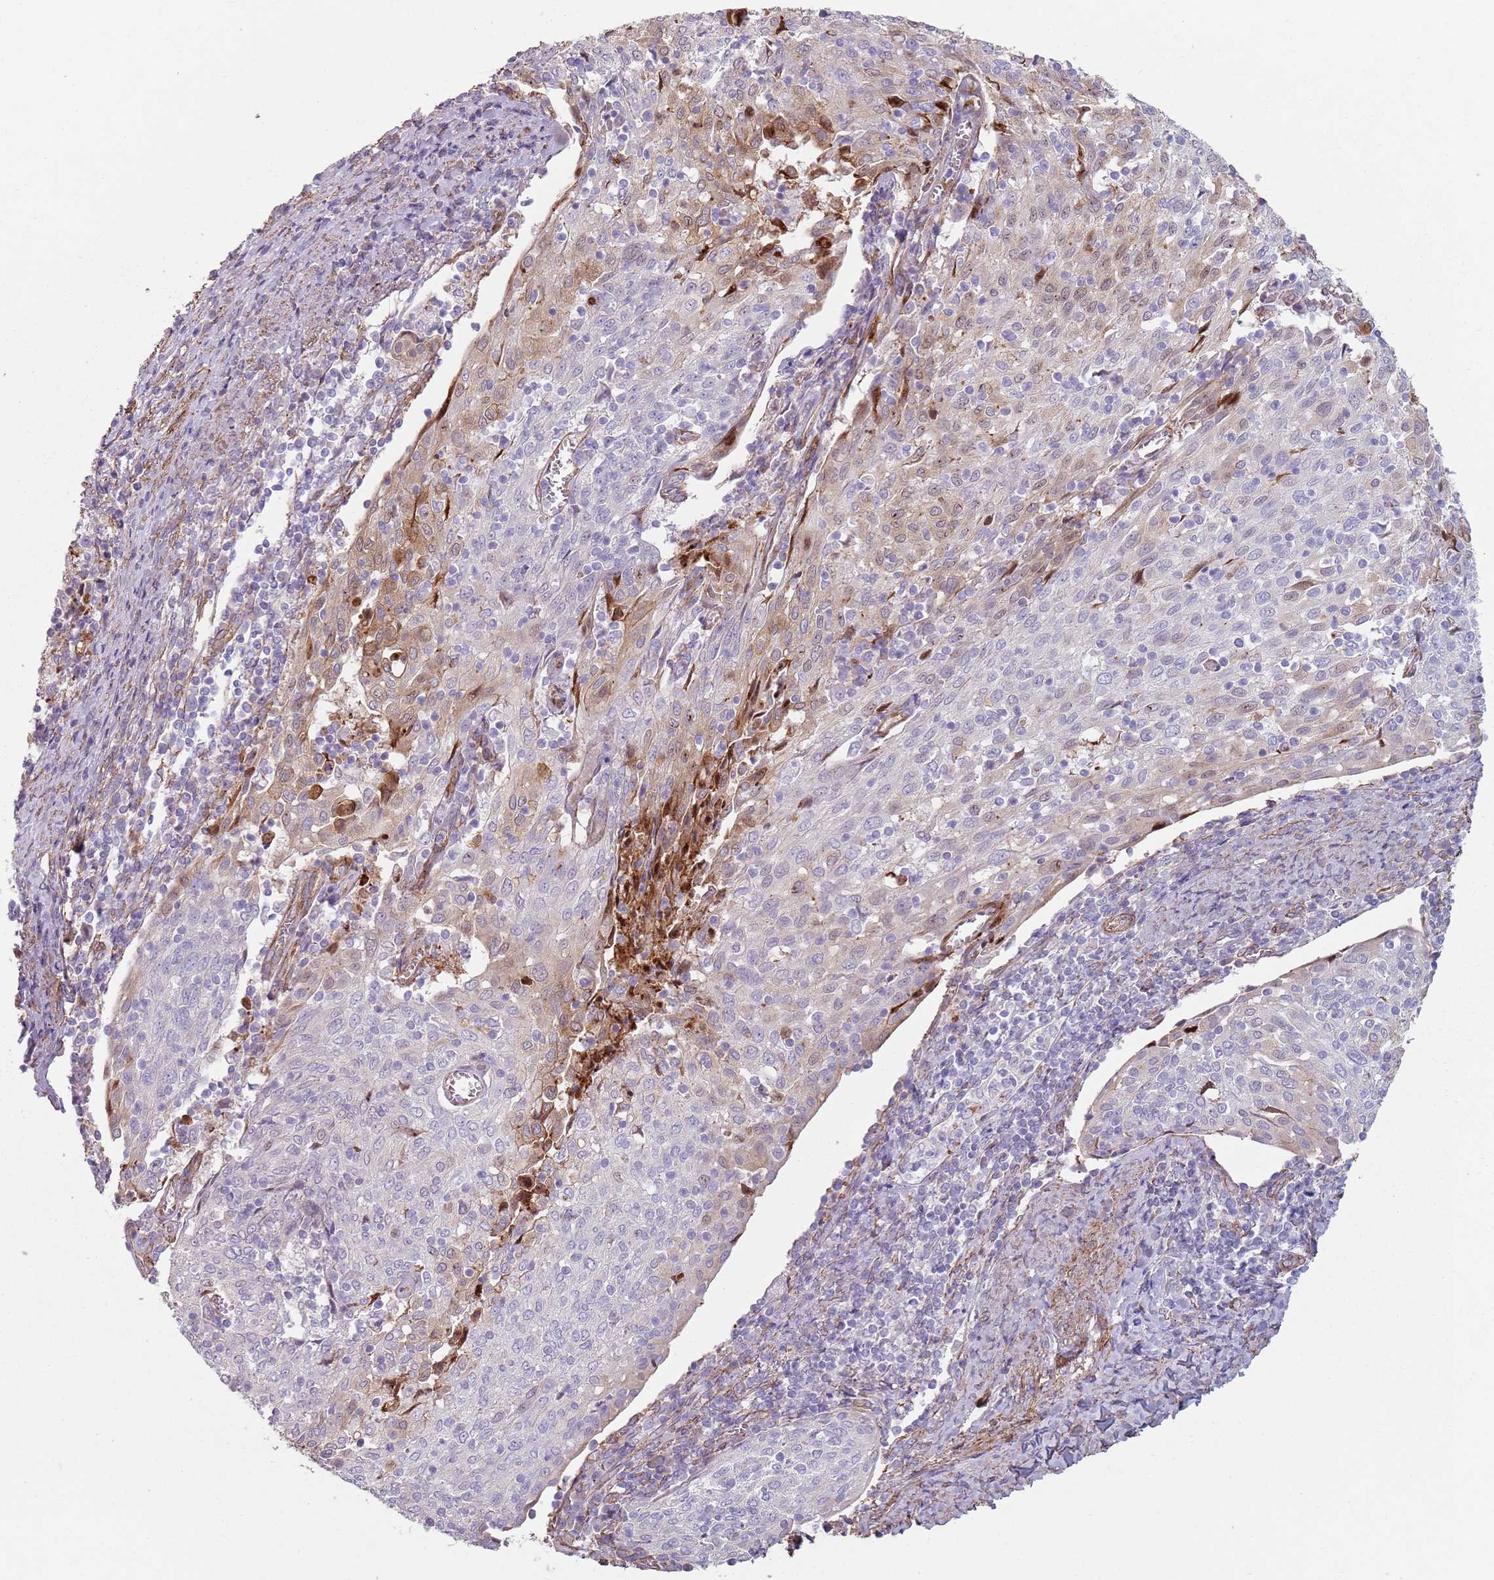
{"staining": {"intensity": "negative", "quantity": "none", "location": "none"}, "tissue": "cervical cancer", "cell_type": "Tumor cells", "image_type": "cancer", "snomed": [{"axis": "morphology", "description": "Squamous cell carcinoma, NOS"}, {"axis": "topography", "description": "Cervix"}], "caption": "This micrograph is of cervical squamous cell carcinoma stained with immunohistochemistry (IHC) to label a protein in brown with the nuclei are counter-stained blue. There is no expression in tumor cells.", "gene": "PHLPP2", "patient": {"sex": "female", "age": 52}}